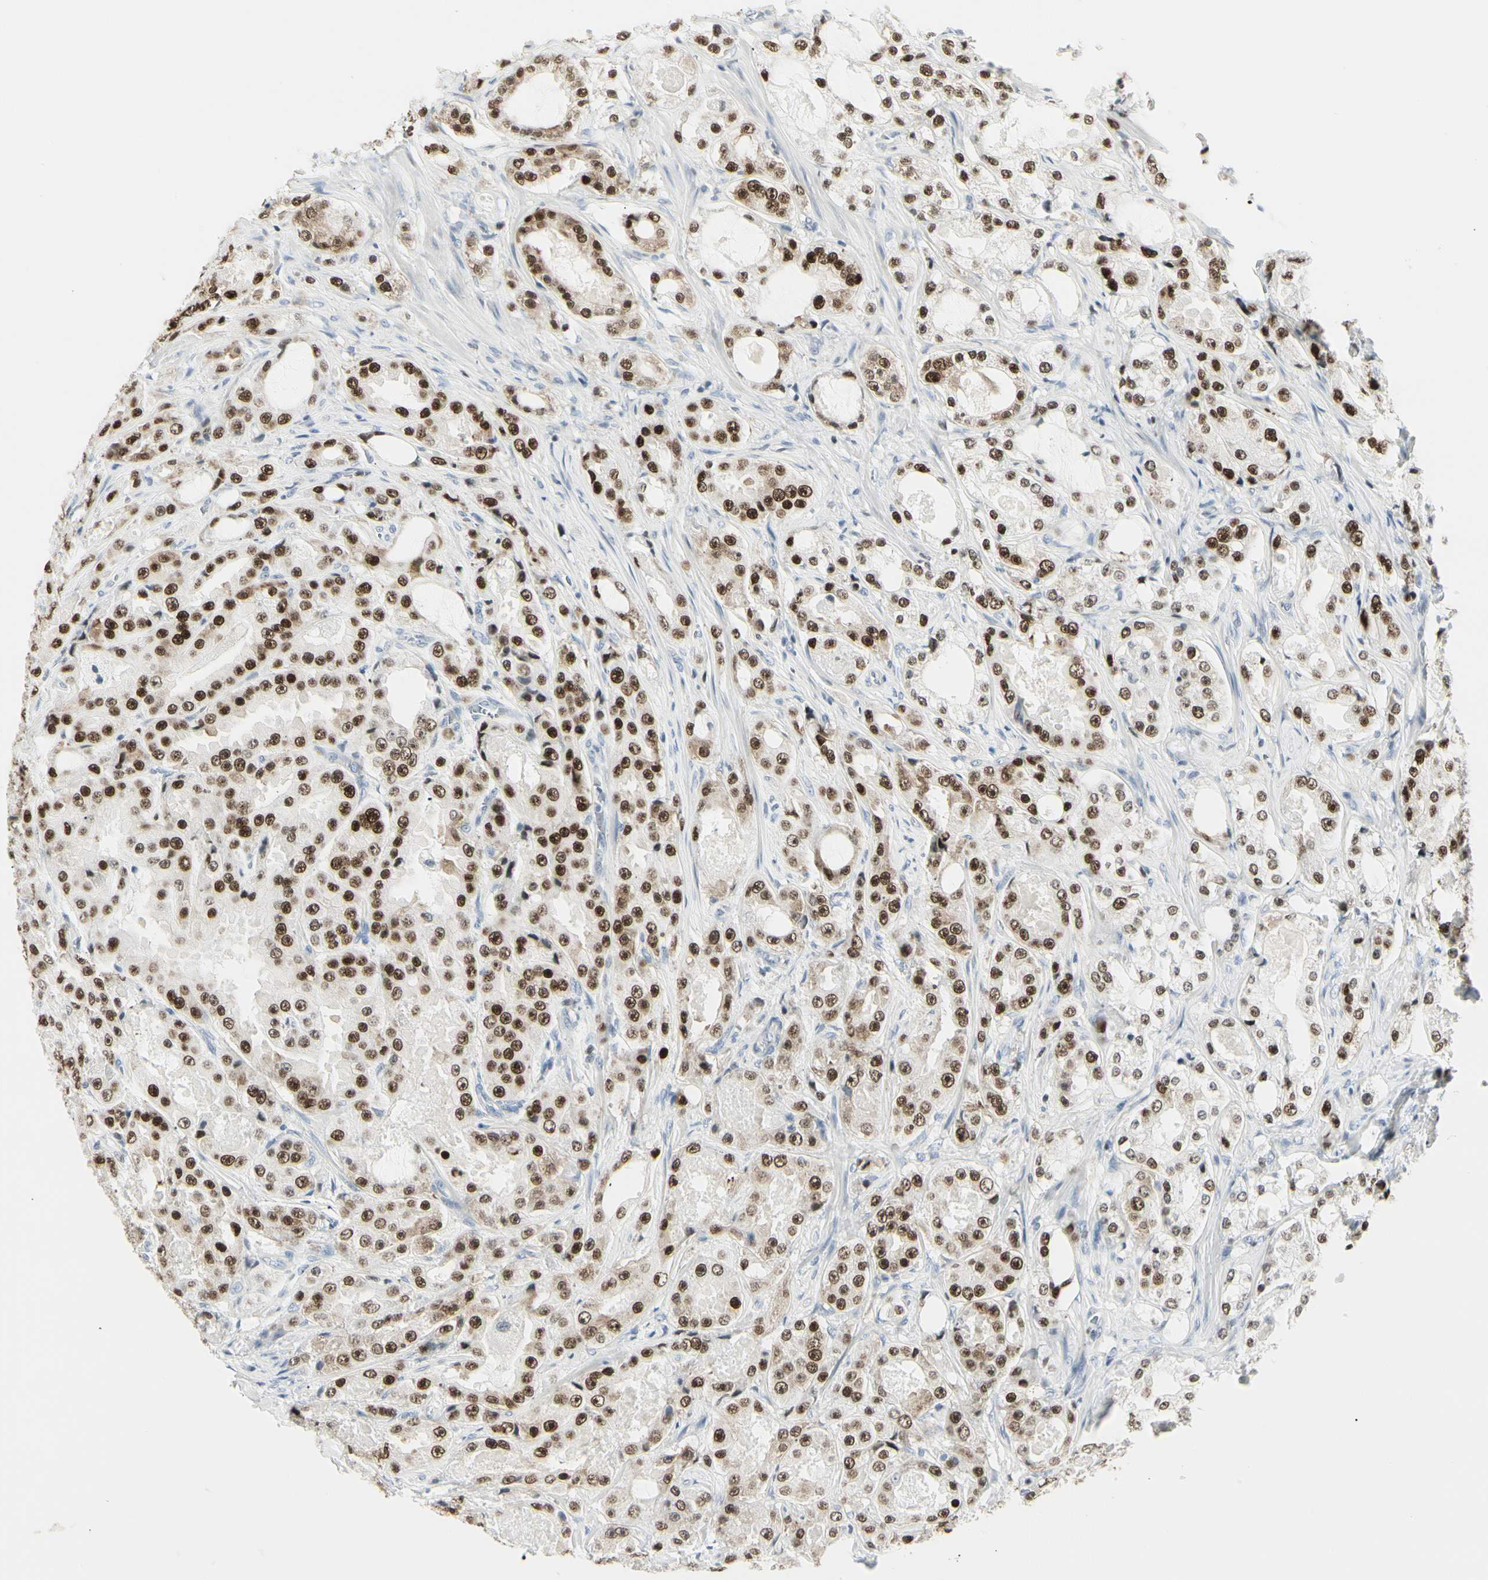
{"staining": {"intensity": "strong", "quantity": ">75%", "location": "nuclear"}, "tissue": "prostate cancer", "cell_type": "Tumor cells", "image_type": "cancer", "snomed": [{"axis": "morphology", "description": "Adenocarcinoma, High grade"}, {"axis": "topography", "description": "Prostate"}], "caption": "The micrograph shows staining of prostate cancer (adenocarcinoma (high-grade)), revealing strong nuclear protein expression (brown color) within tumor cells. The protein of interest is stained brown, and the nuclei are stained in blue (DAB (3,3'-diaminobenzidine) IHC with brightfield microscopy, high magnification).", "gene": "ZBTB7B", "patient": {"sex": "male", "age": 73}}